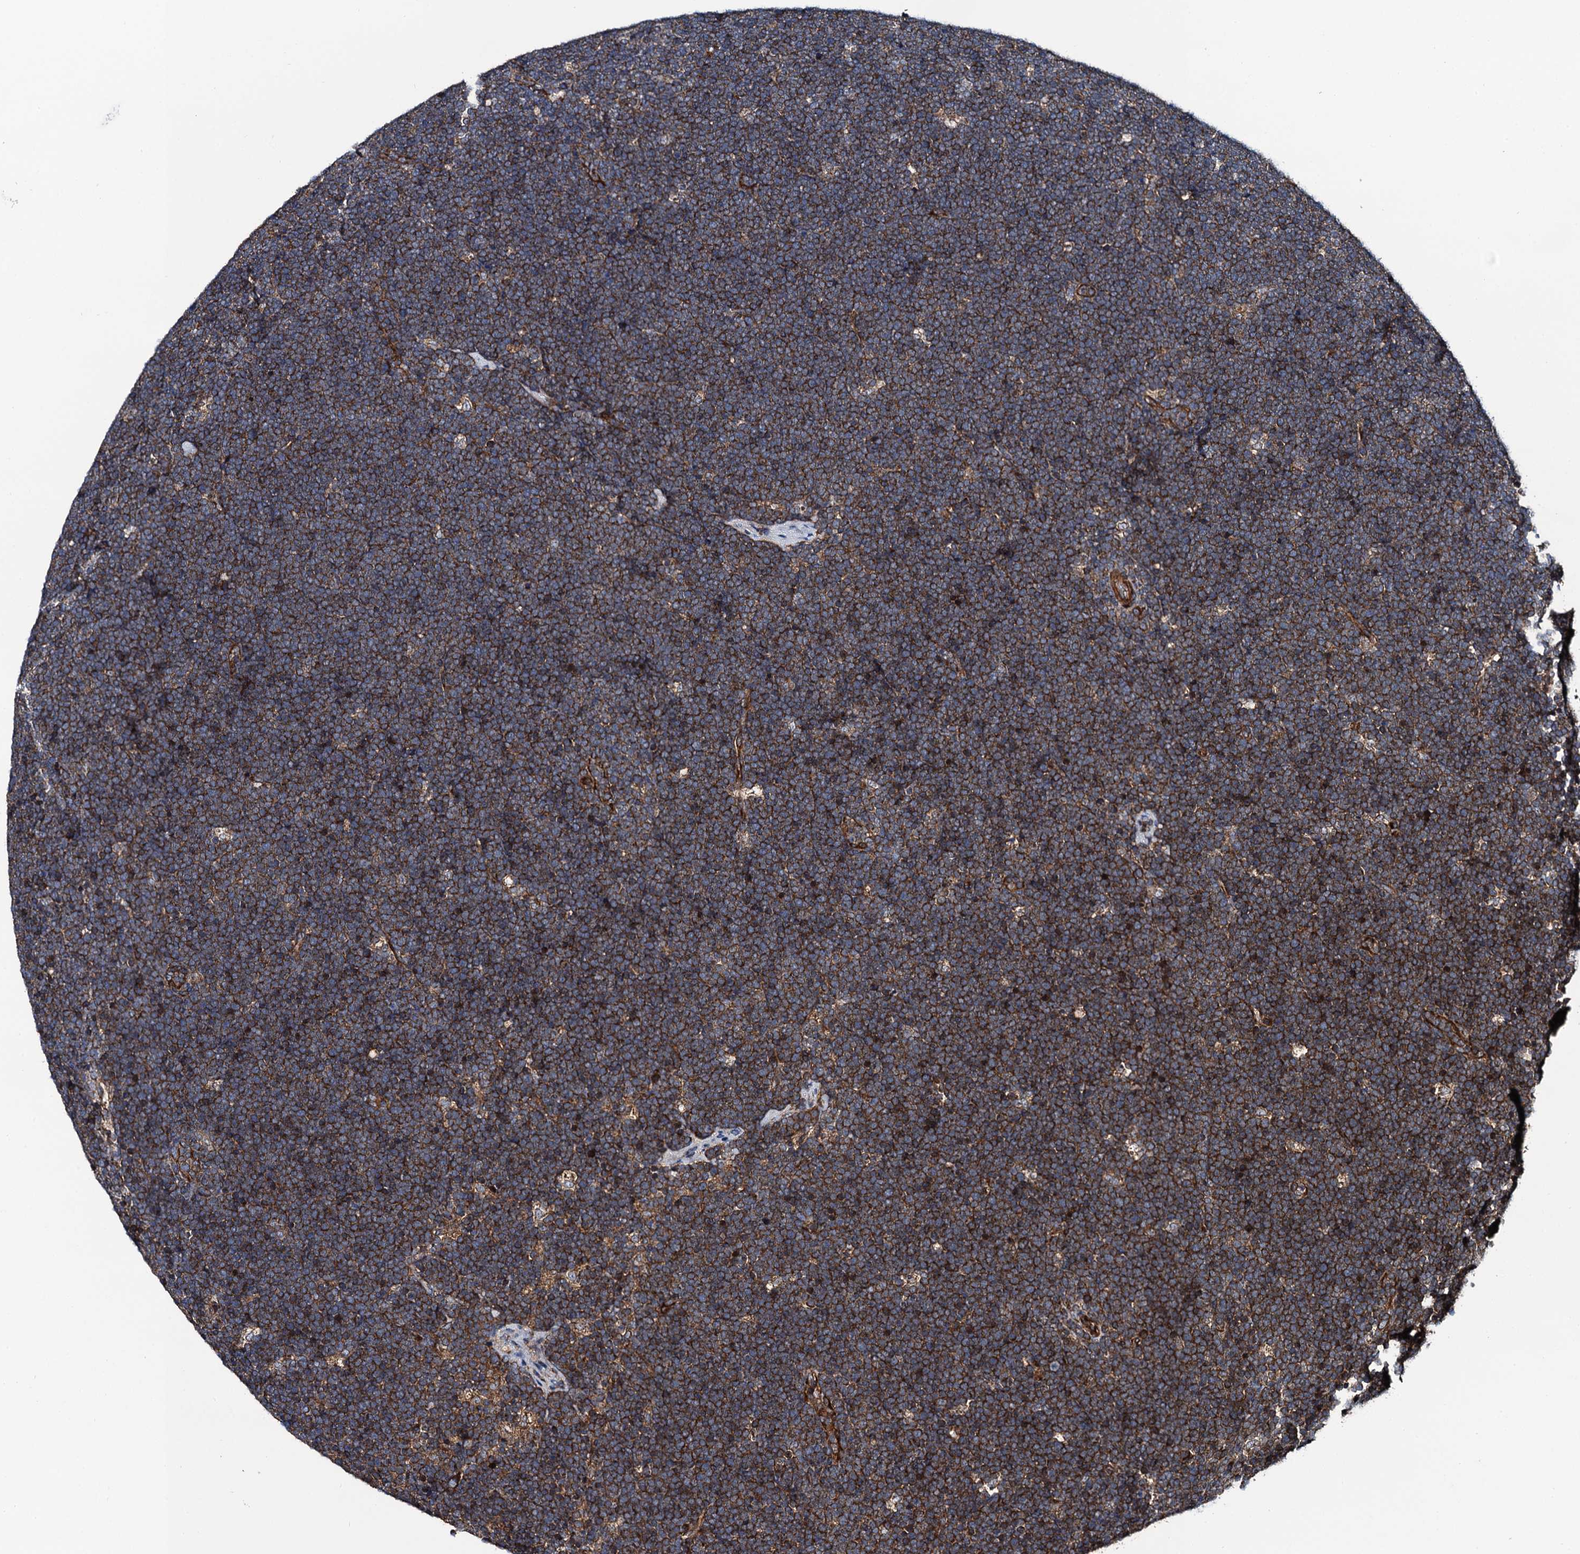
{"staining": {"intensity": "strong", "quantity": "25%-75%", "location": "cytoplasmic/membranous"}, "tissue": "lymphoma", "cell_type": "Tumor cells", "image_type": "cancer", "snomed": [{"axis": "morphology", "description": "Malignant lymphoma, non-Hodgkin's type, High grade"}, {"axis": "topography", "description": "Lymph node"}], "caption": "An immunohistochemistry micrograph of tumor tissue is shown. Protein staining in brown labels strong cytoplasmic/membranous positivity in lymphoma within tumor cells.", "gene": "NEK1", "patient": {"sex": "male", "age": 13}}